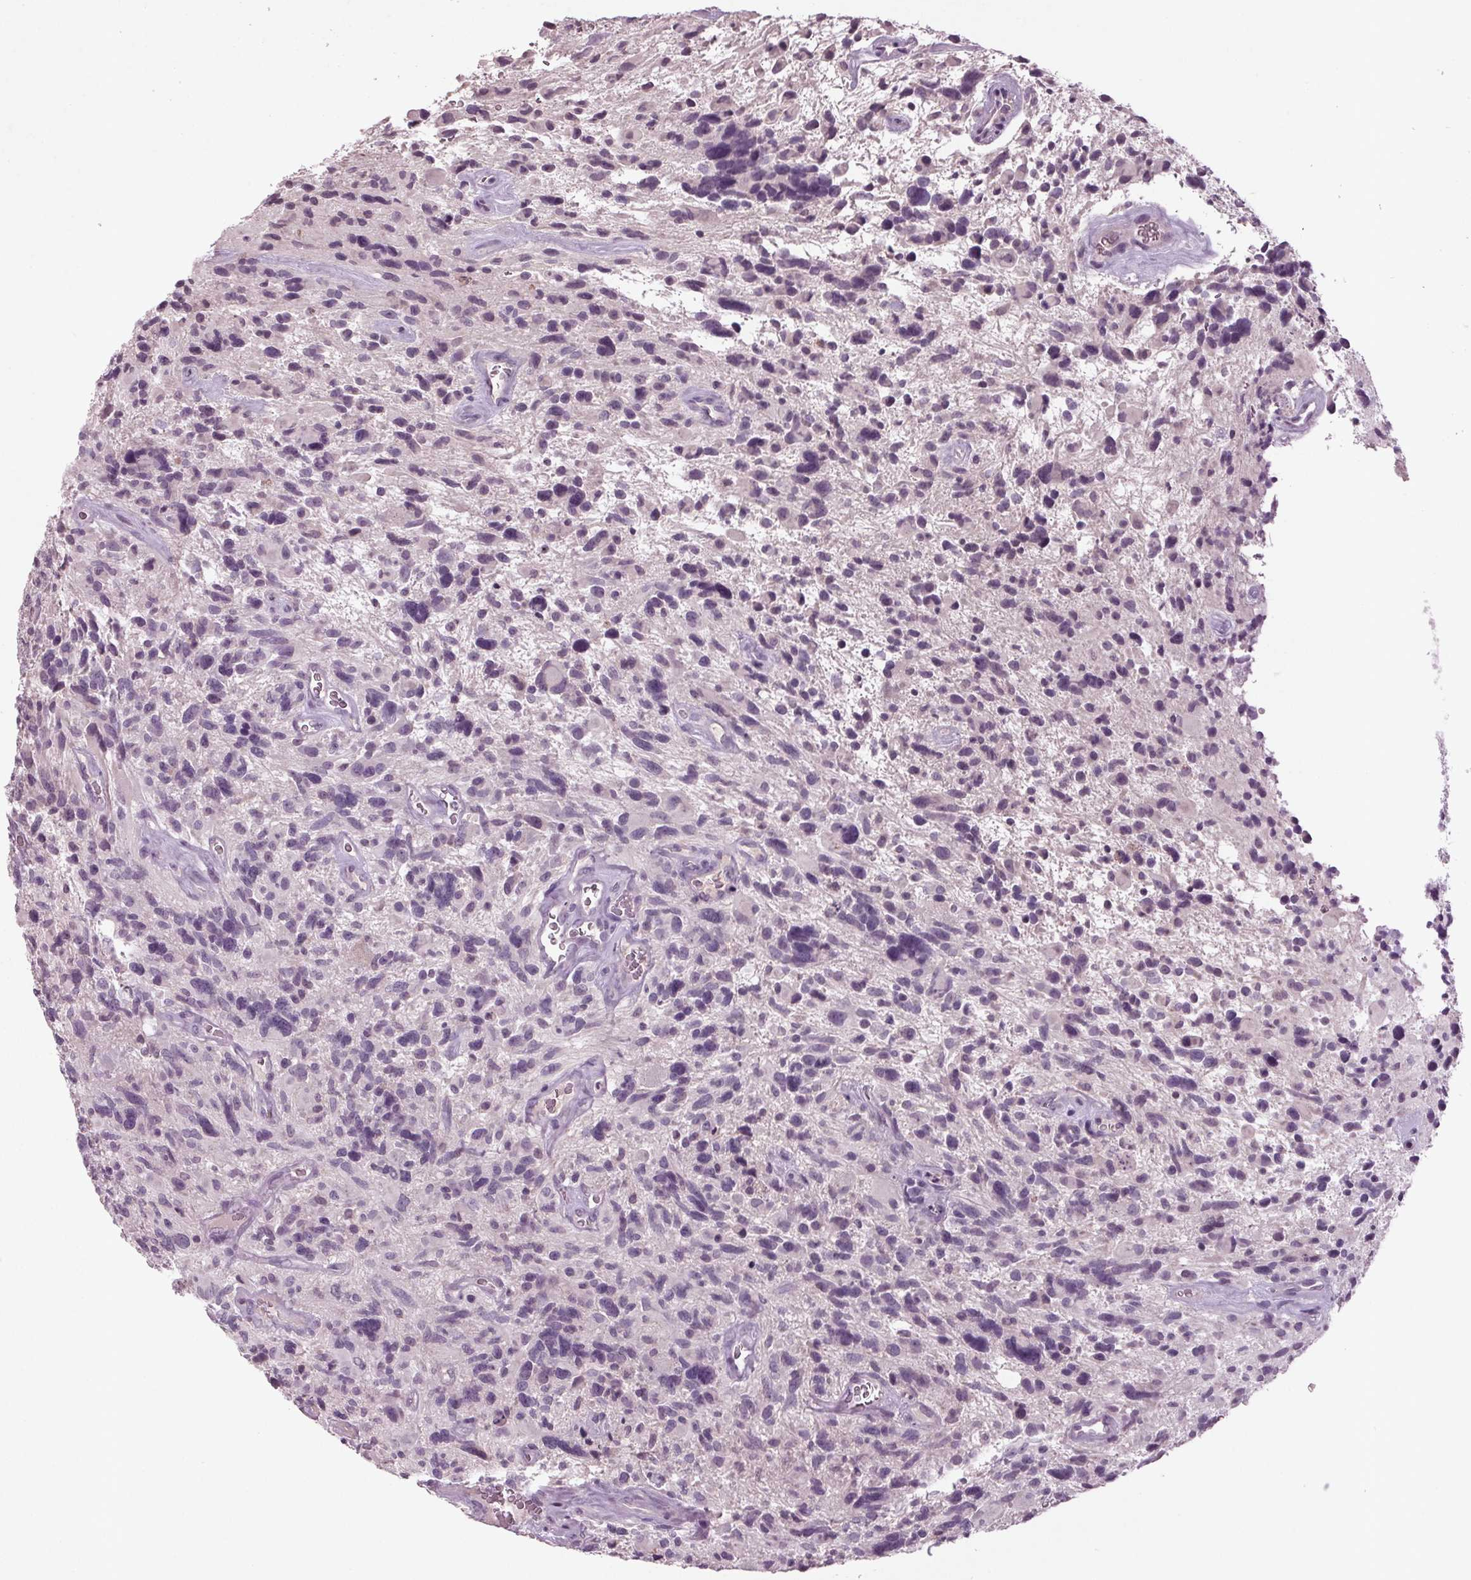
{"staining": {"intensity": "negative", "quantity": "none", "location": "none"}, "tissue": "glioma", "cell_type": "Tumor cells", "image_type": "cancer", "snomed": [{"axis": "morphology", "description": "Glioma, malignant, High grade"}, {"axis": "topography", "description": "Brain"}], "caption": "This is an IHC histopathology image of human malignant glioma (high-grade). There is no staining in tumor cells.", "gene": "BHLHE22", "patient": {"sex": "male", "age": 49}}